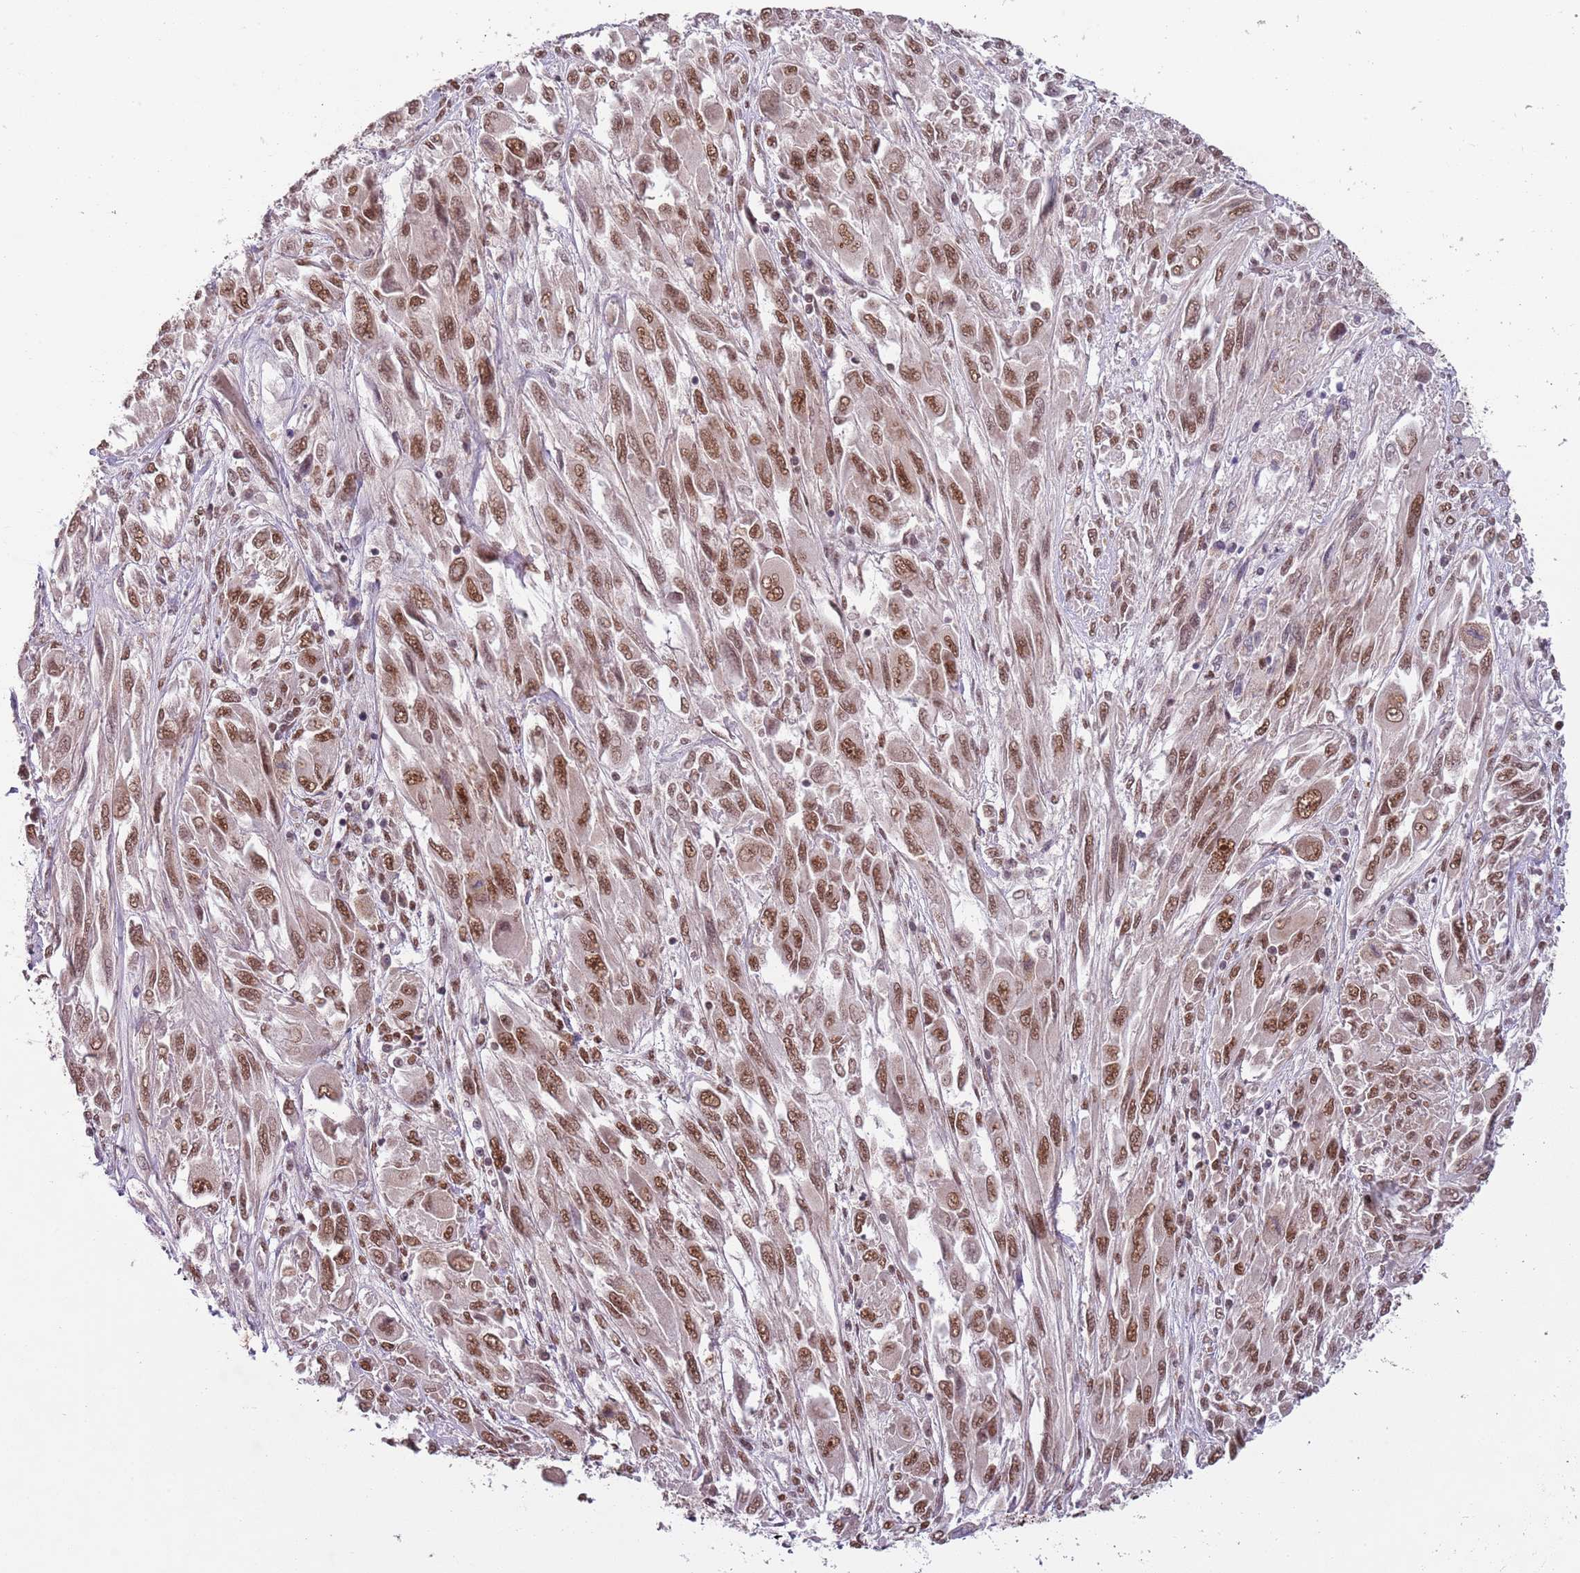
{"staining": {"intensity": "moderate", "quantity": ">75%", "location": "nuclear"}, "tissue": "melanoma", "cell_type": "Tumor cells", "image_type": "cancer", "snomed": [{"axis": "morphology", "description": "Malignant melanoma, NOS"}, {"axis": "topography", "description": "Skin"}], "caption": "Protein staining of malignant melanoma tissue shows moderate nuclear staining in approximately >75% of tumor cells.", "gene": "FAM120AOS", "patient": {"sex": "female", "age": 91}}